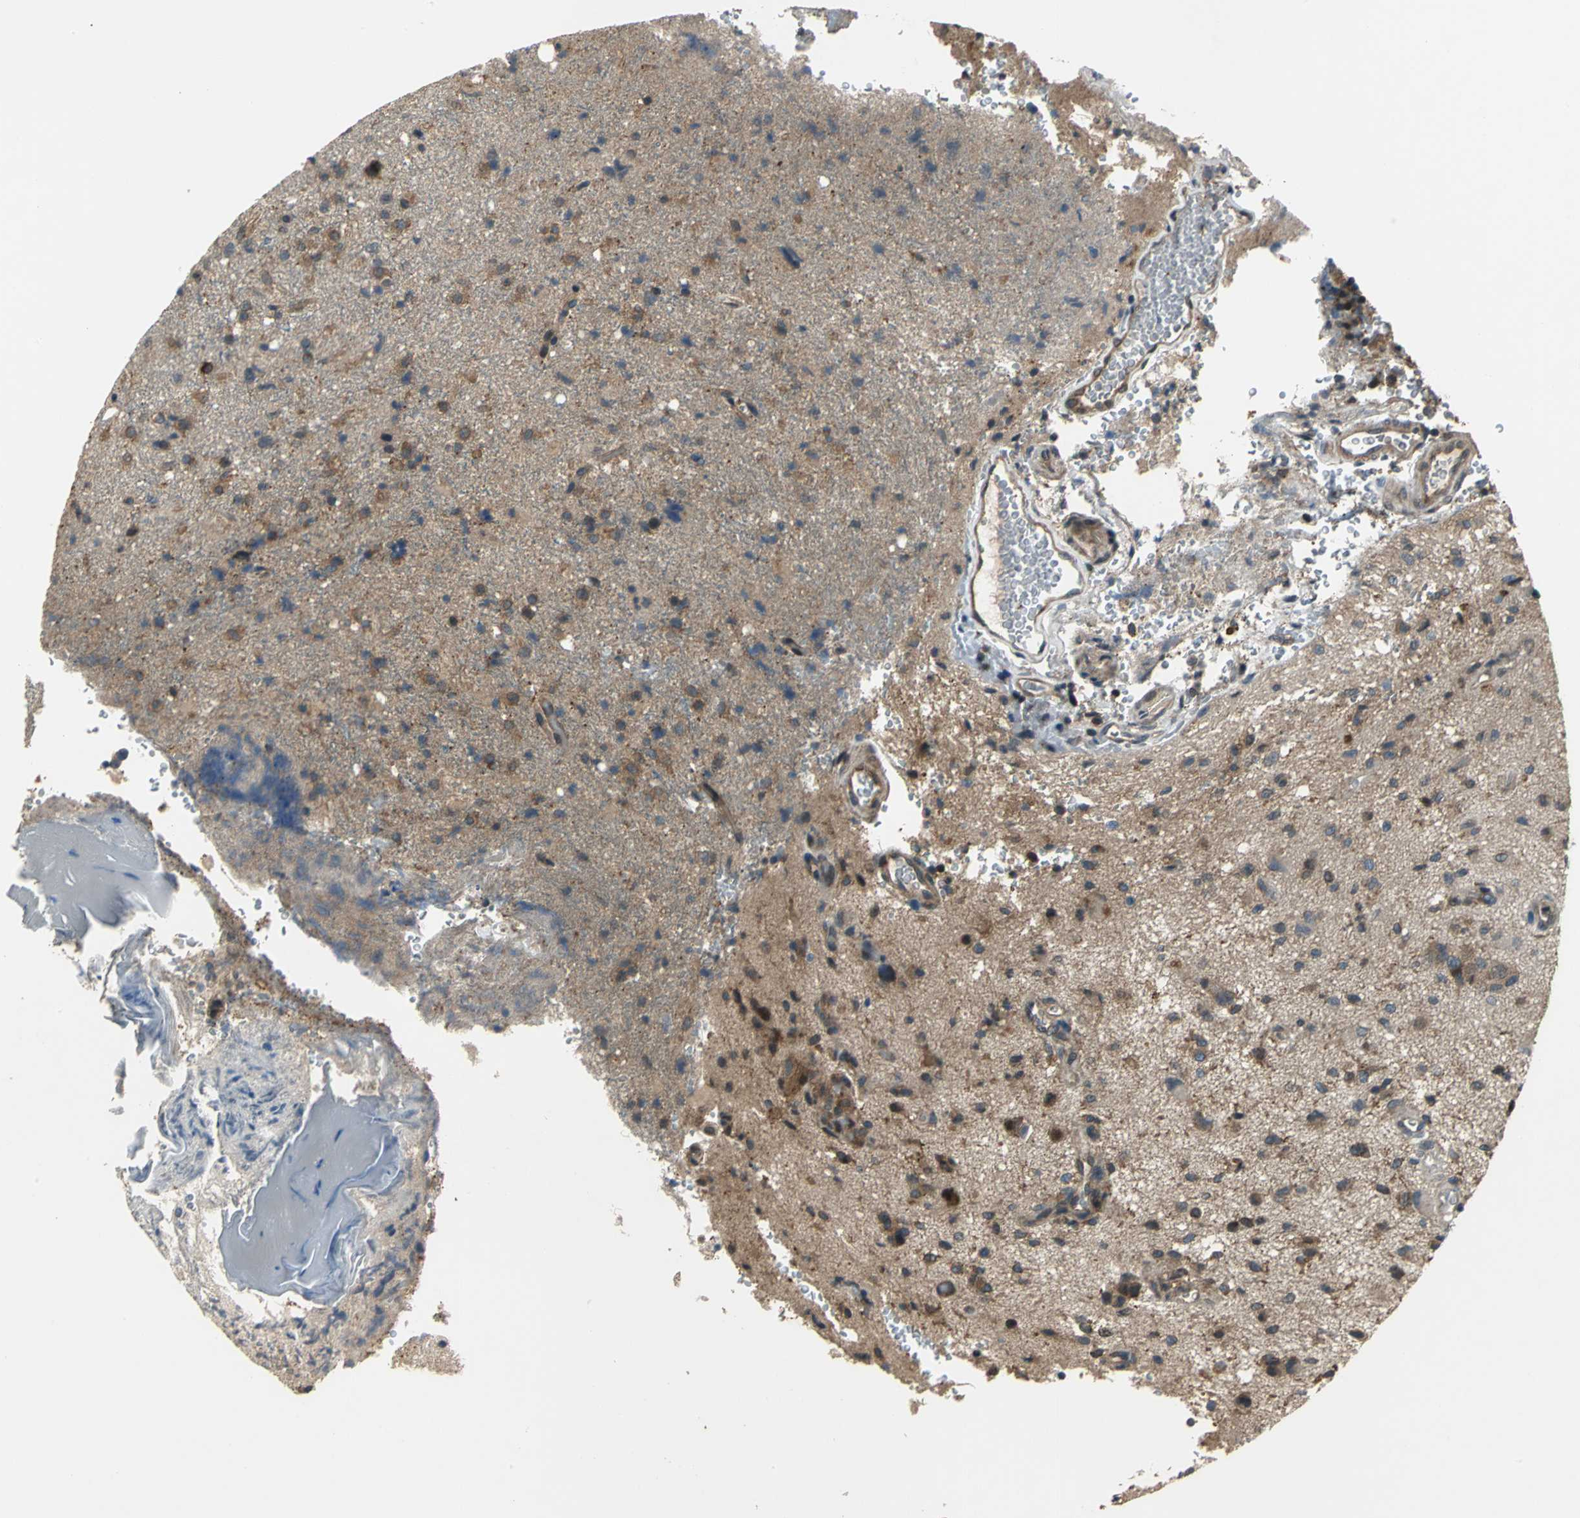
{"staining": {"intensity": "moderate", "quantity": "25%-75%", "location": "cytoplasmic/membranous"}, "tissue": "glioma", "cell_type": "Tumor cells", "image_type": "cancer", "snomed": [{"axis": "morphology", "description": "Normal tissue, NOS"}, {"axis": "morphology", "description": "Glioma, malignant, High grade"}, {"axis": "topography", "description": "Cerebral cortex"}], "caption": "Immunohistochemical staining of glioma demonstrates moderate cytoplasmic/membranous protein positivity in about 25%-75% of tumor cells. The protein is stained brown, and the nuclei are stained in blue (DAB (3,3'-diaminobenzidine) IHC with brightfield microscopy, high magnification).", "gene": "EIF2B2", "patient": {"sex": "male", "age": 56}}